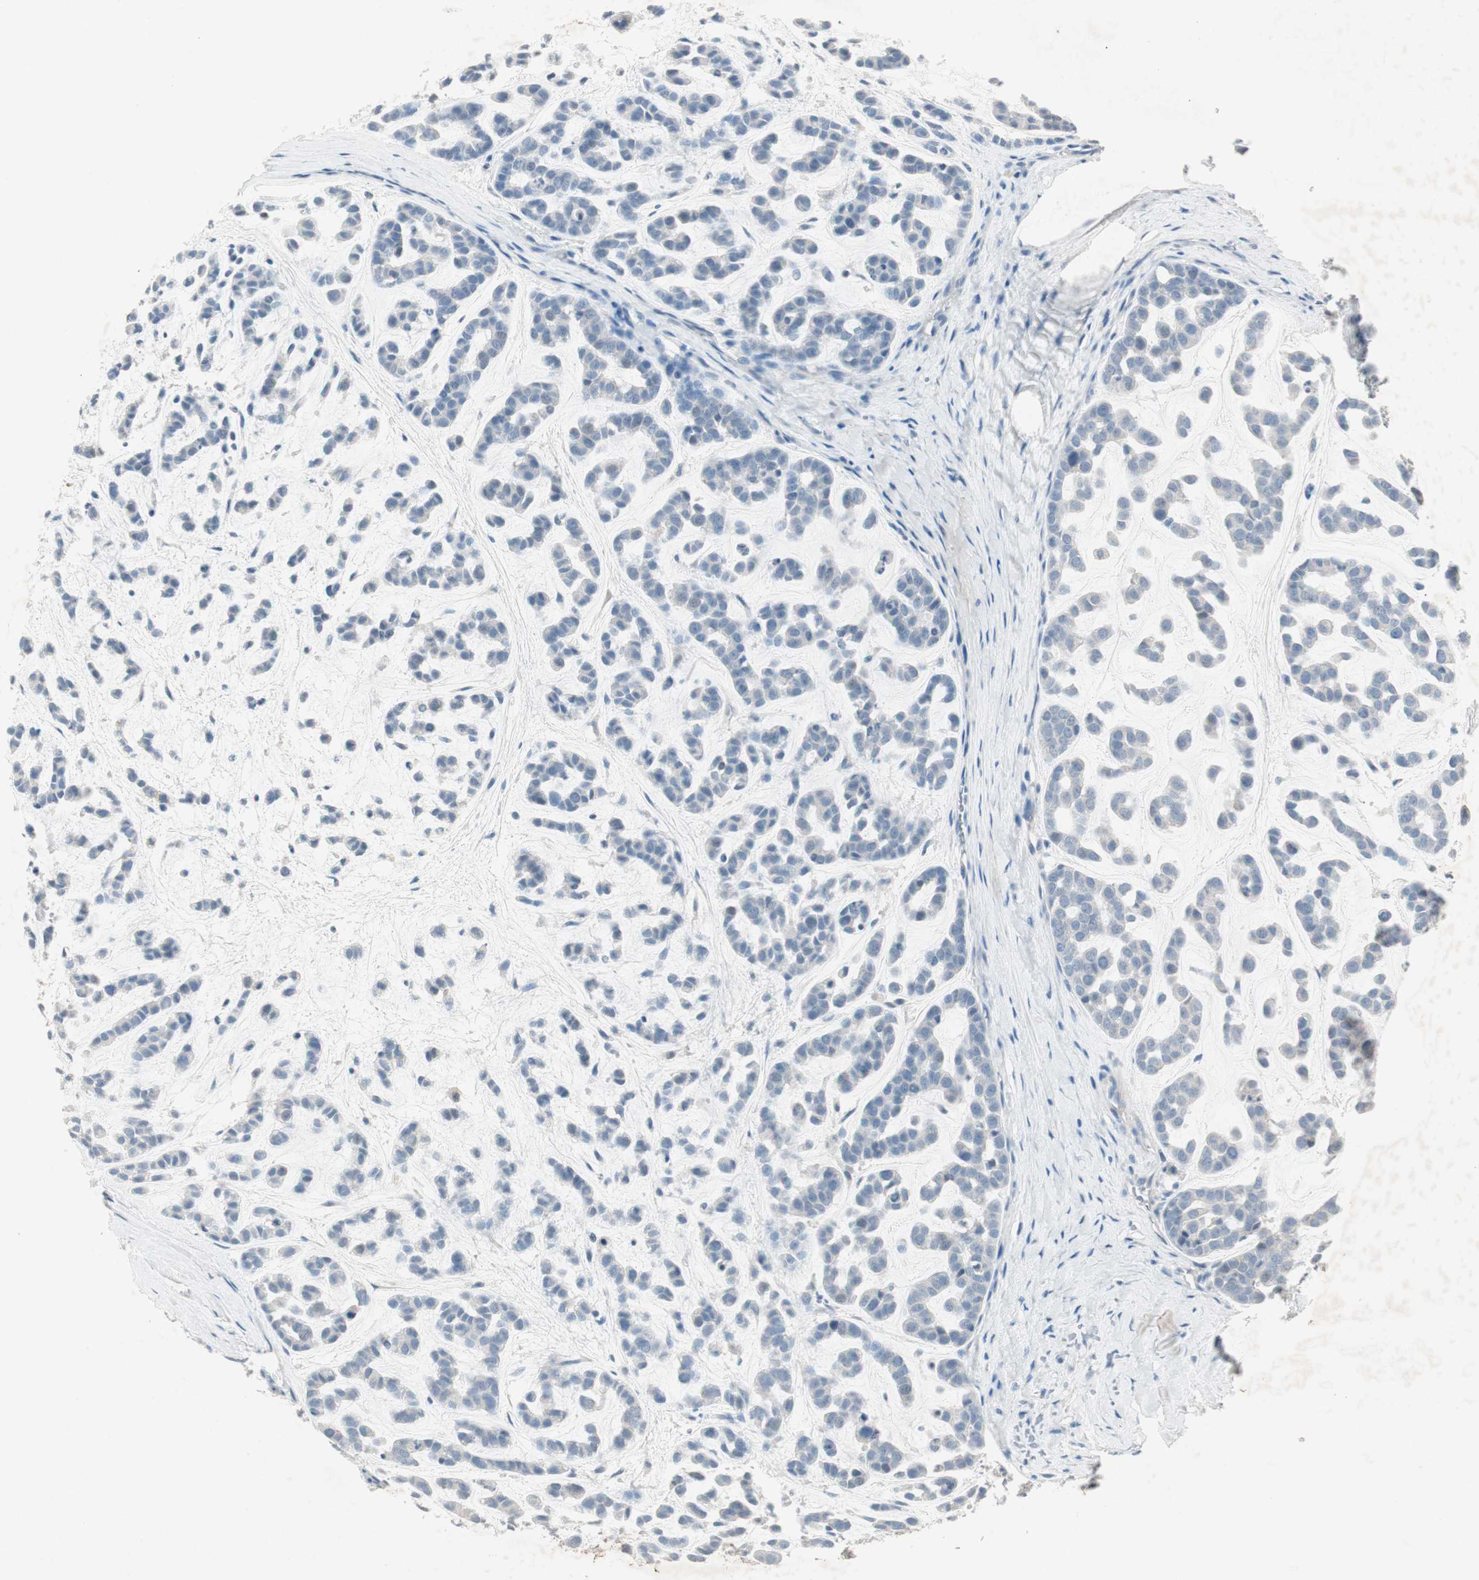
{"staining": {"intensity": "negative", "quantity": "none", "location": "none"}, "tissue": "head and neck cancer", "cell_type": "Tumor cells", "image_type": "cancer", "snomed": [{"axis": "morphology", "description": "Adenocarcinoma, NOS"}, {"axis": "morphology", "description": "Adenoma, NOS"}, {"axis": "topography", "description": "Head-Neck"}], "caption": "High magnification brightfield microscopy of head and neck adenoma stained with DAB (brown) and counterstained with hematoxylin (blue): tumor cells show no significant staining. The staining is performed using DAB brown chromogen with nuclei counter-stained in using hematoxylin.", "gene": "KHK", "patient": {"sex": "female", "age": 55}}